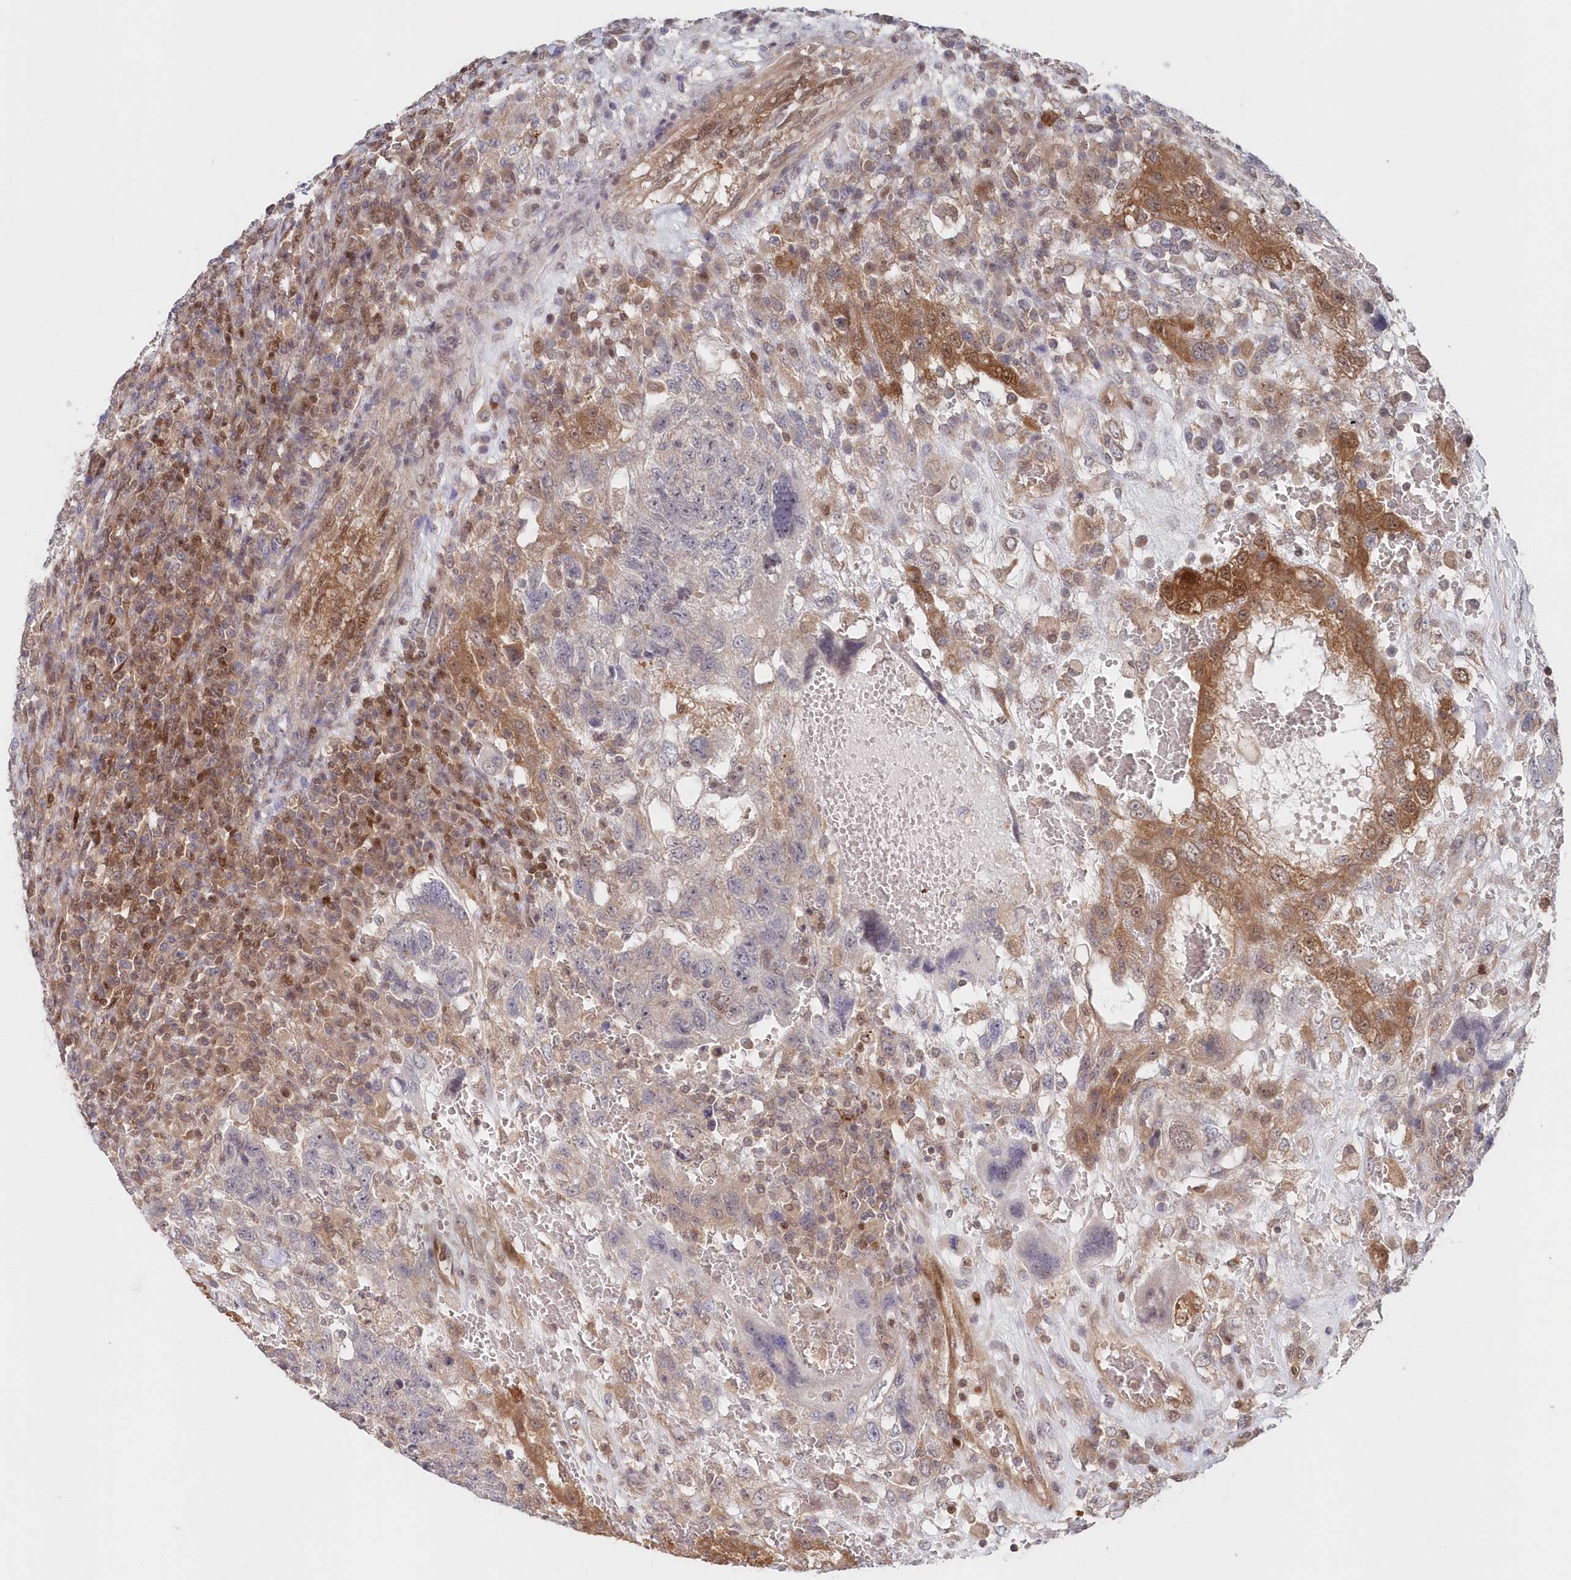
{"staining": {"intensity": "negative", "quantity": "none", "location": "none"}, "tissue": "testis cancer", "cell_type": "Tumor cells", "image_type": "cancer", "snomed": [{"axis": "morphology", "description": "Carcinoma, Embryonal, NOS"}, {"axis": "topography", "description": "Testis"}], "caption": "Tumor cells show no significant protein expression in testis cancer.", "gene": "ABHD14B", "patient": {"sex": "male", "age": 26}}